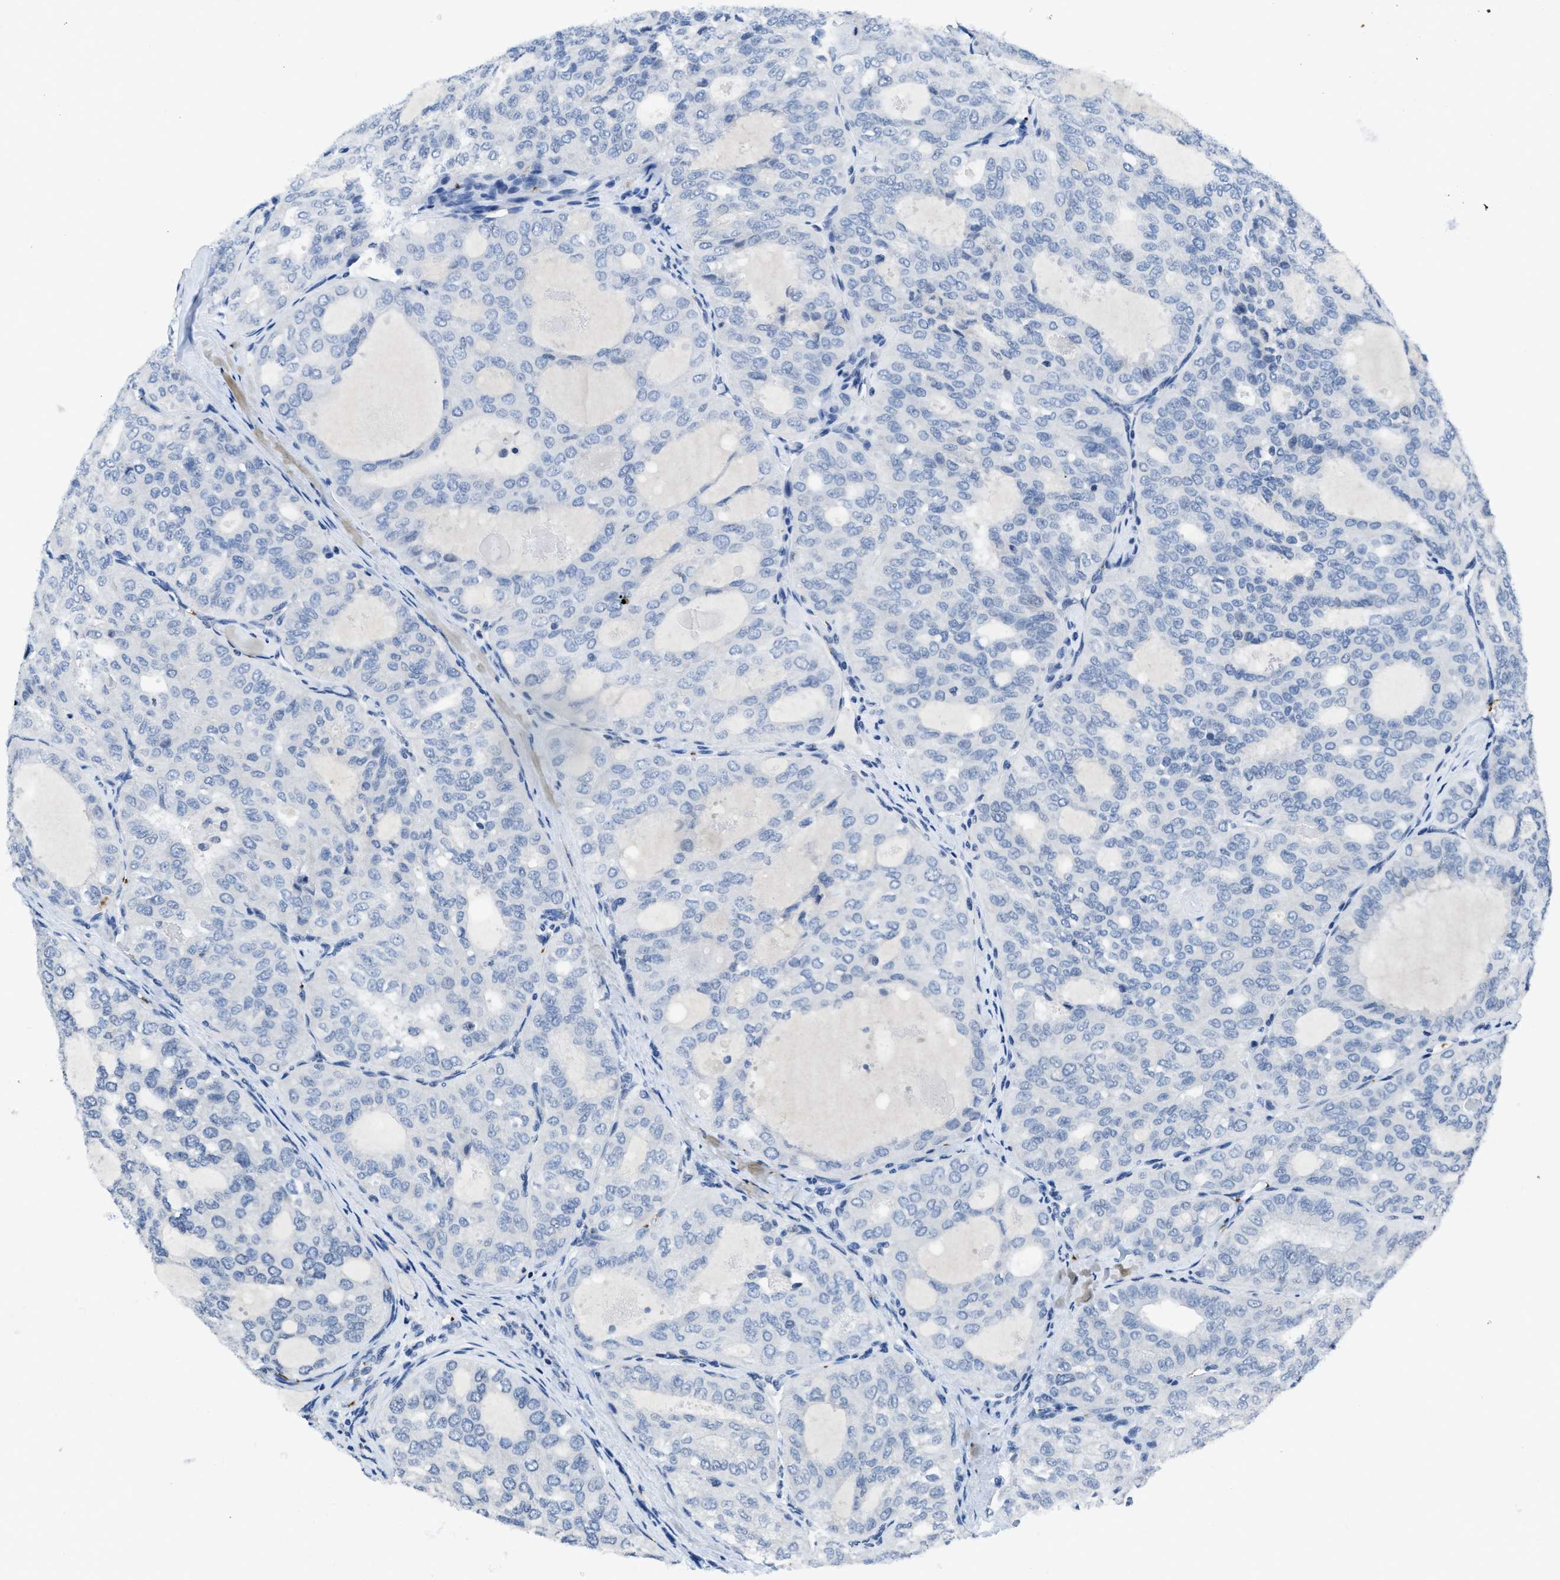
{"staining": {"intensity": "negative", "quantity": "none", "location": "none"}, "tissue": "thyroid cancer", "cell_type": "Tumor cells", "image_type": "cancer", "snomed": [{"axis": "morphology", "description": "Follicular adenoma carcinoma, NOS"}, {"axis": "topography", "description": "Thyroid gland"}], "caption": "Thyroid cancer was stained to show a protein in brown. There is no significant positivity in tumor cells.", "gene": "ITGA2B", "patient": {"sex": "male", "age": 75}}